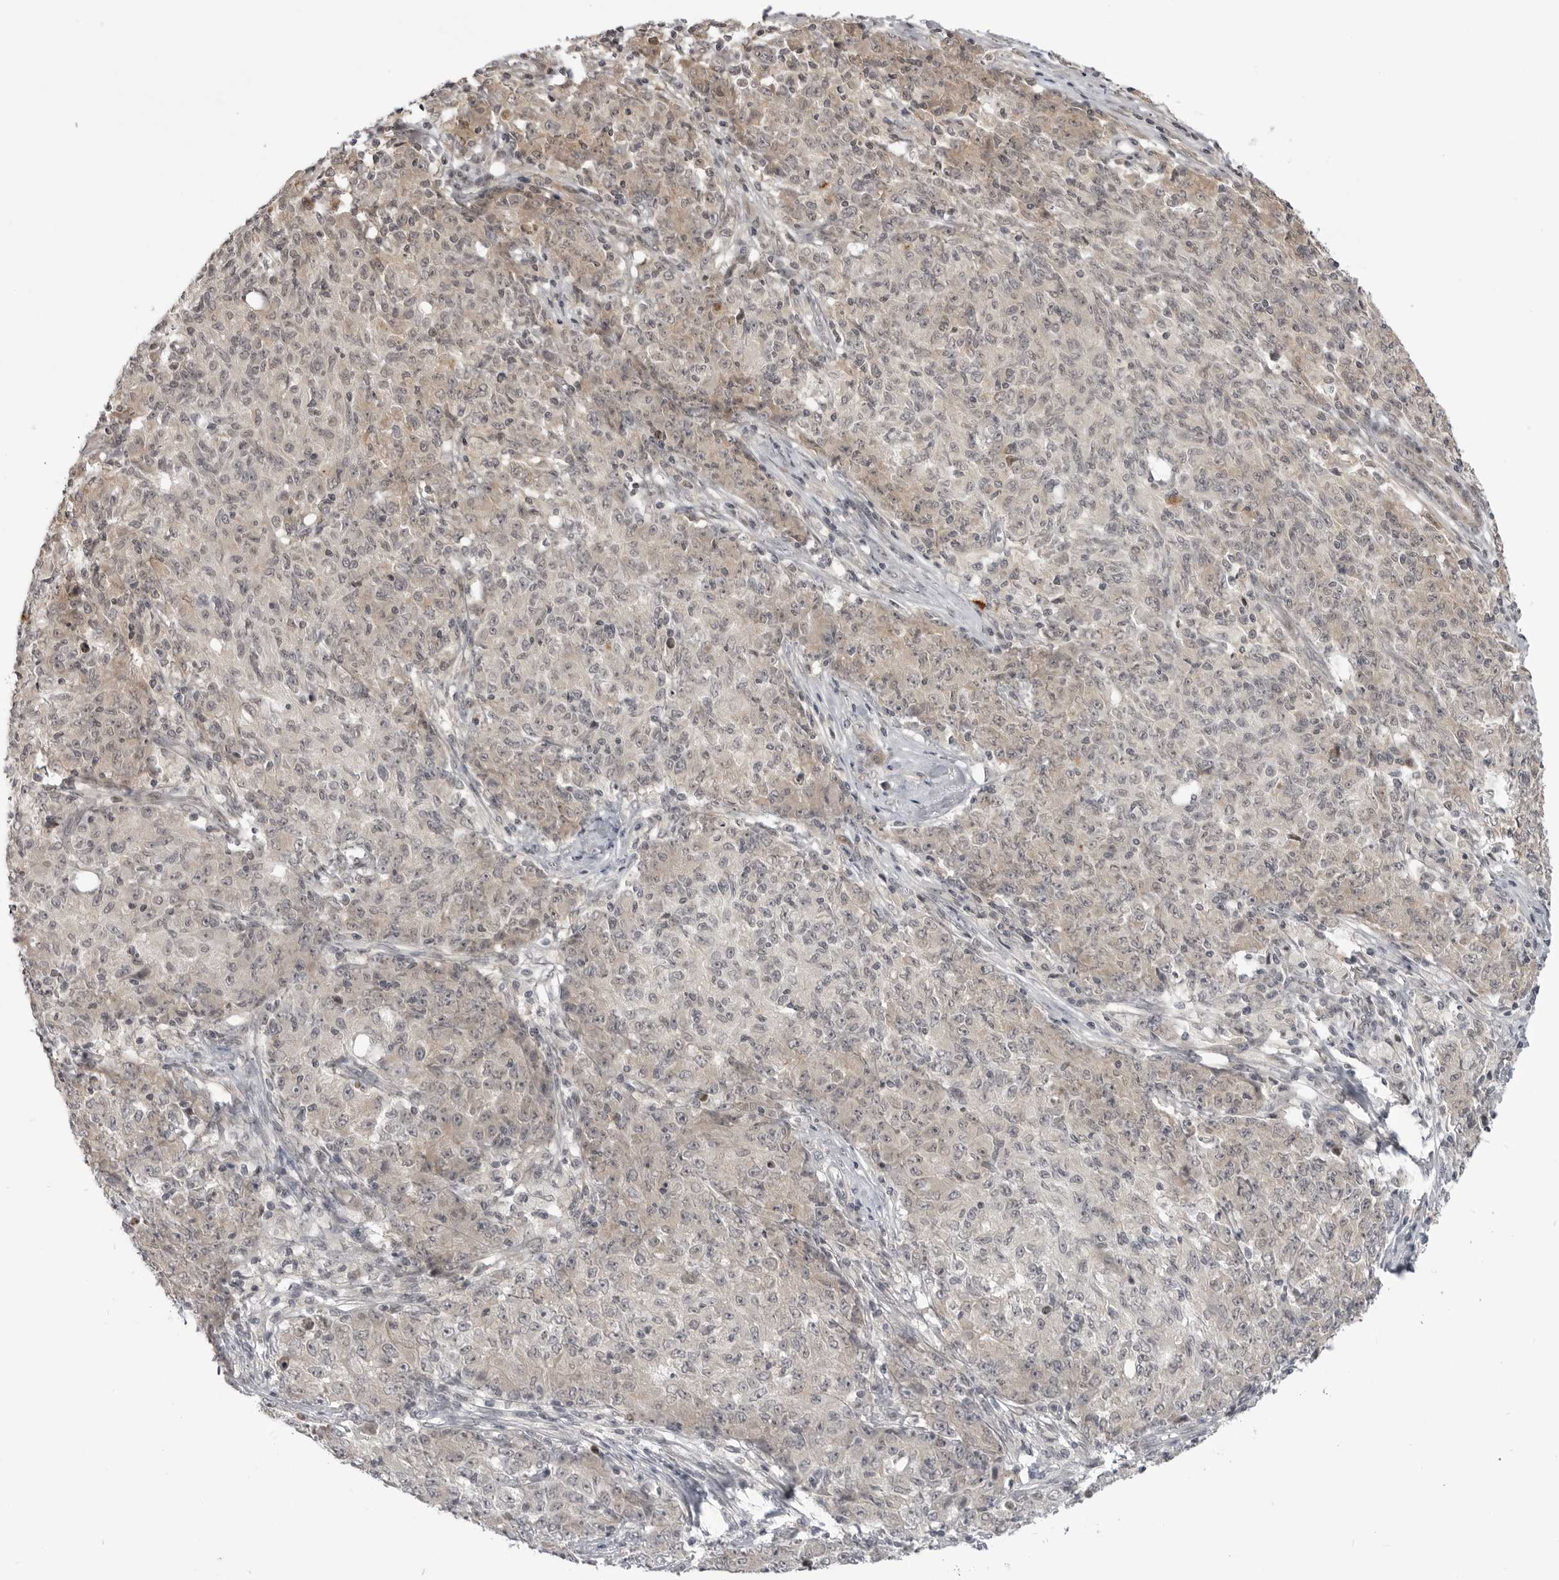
{"staining": {"intensity": "weak", "quantity": "<25%", "location": "cytoplasmic/membranous"}, "tissue": "ovarian cancer", "cell_type": "Tumor cells", "image_type": "cancer", "snomed": [{"axis": "morphology", "description": "Carcinoma, endometroid"}, {"axis": "topography", "description": "Ovary"}], "caption": "Immunohistochemistry of human endometroid carcinoma (ovarian) shows no expression in tumor cells. Brightfield microscopy of immunohistochemistry (IHC) stained with DAB (brown) and hematoxylin (blue), captured at high magnification.", "gene": "PTK2B", "patient": {"sex": "female", "age": 42}}